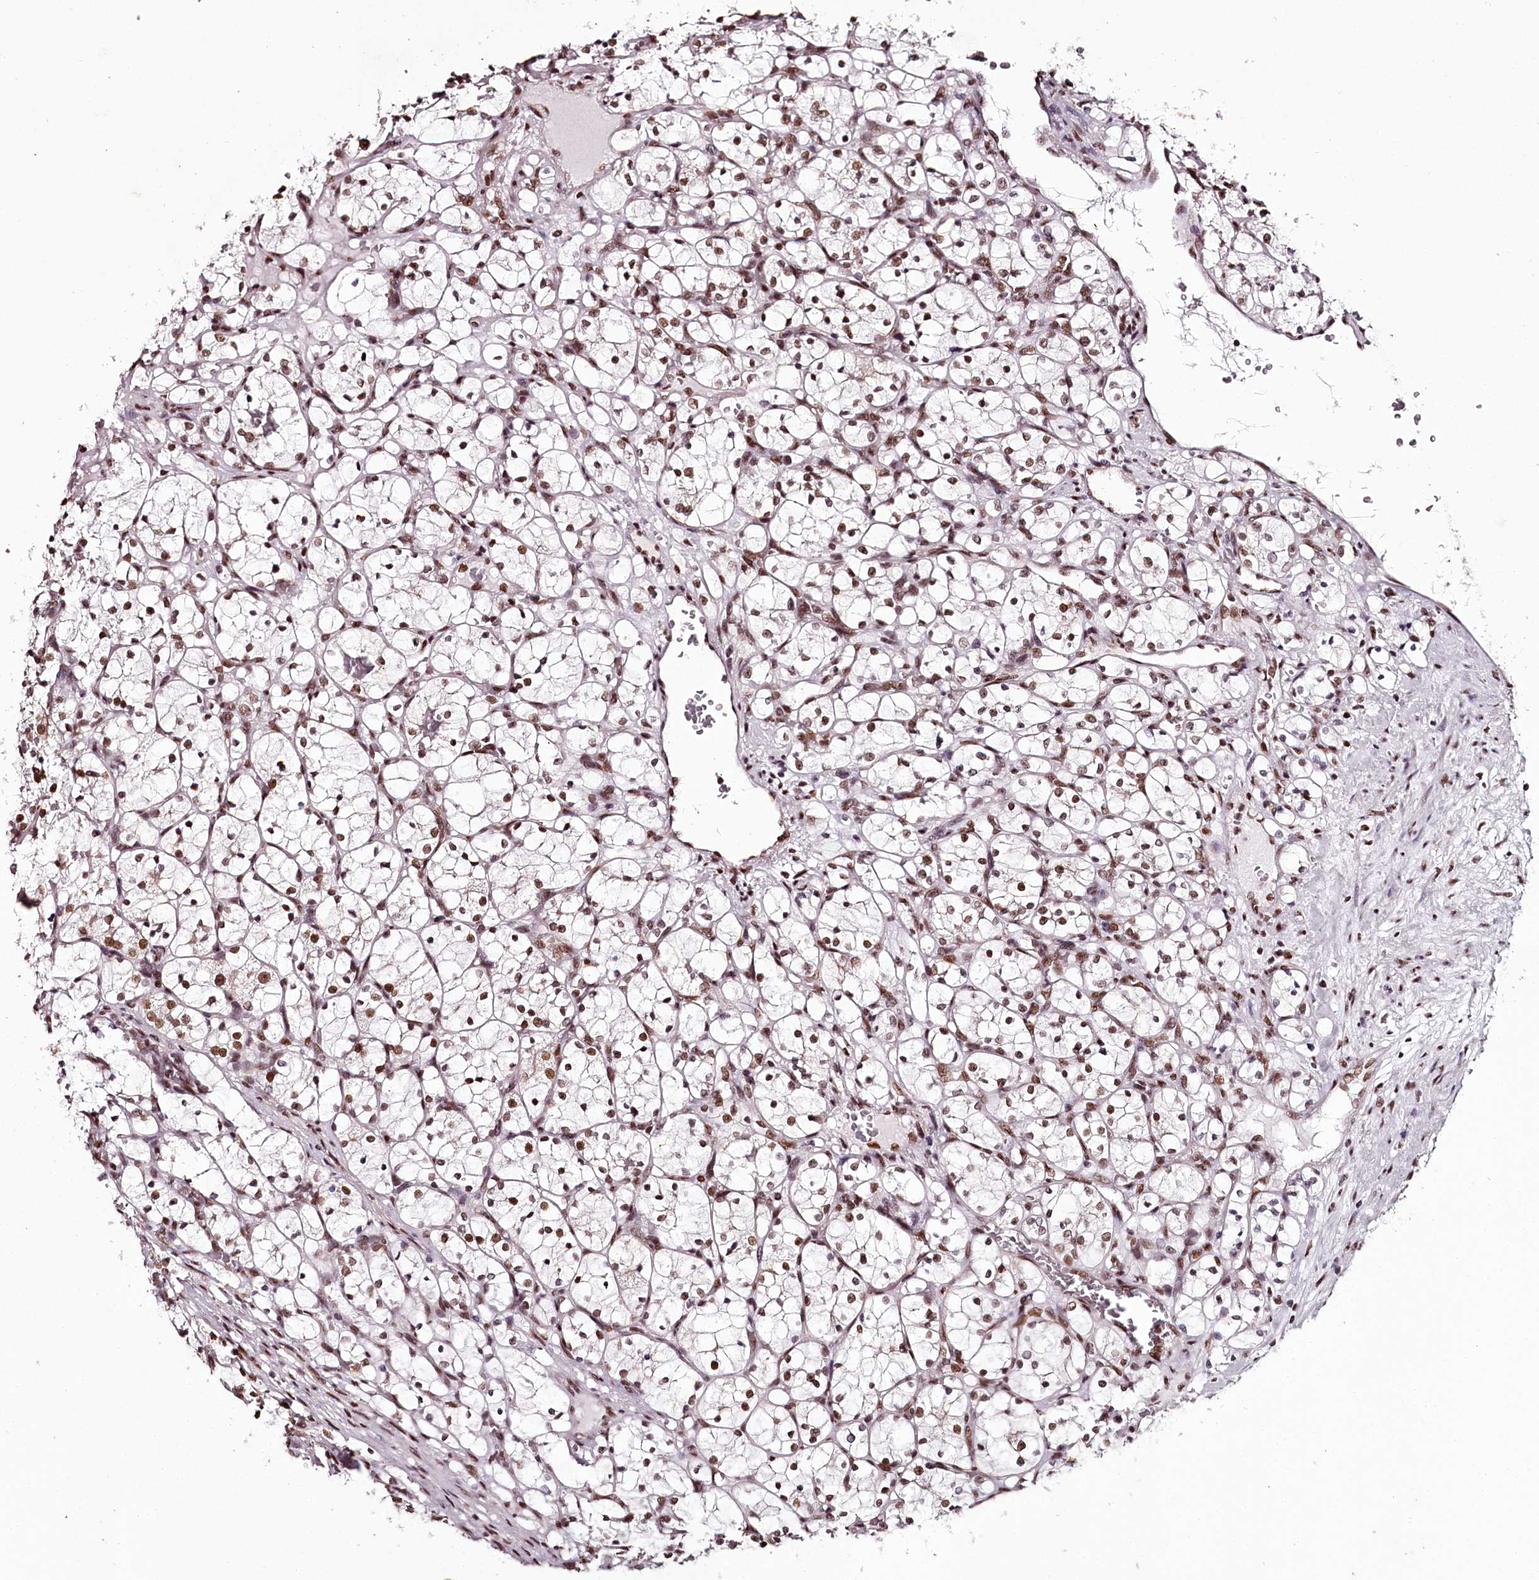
{"staining": {"intensity": "moderate", "quantity": ">75%", "location": "nuclear"}, "tissue": "renal cancer", "cell_type": "Tumor cells", "image_type": "cancer", "snomed": [{"axis": "morphology", "description": "Adenocarcinoma, NOS"}, {"axis": "topography", "description": "Kidney"}], "caption": "Immunohistochemistry (IHC) micrograph of renal cancer stained for a protein (brown), which demonstrates medium levels of moderate nuclear expression in about >75% of tumor cells.", "gene": "PSPC1", "patient": {"sex": "female", "age": 69}}